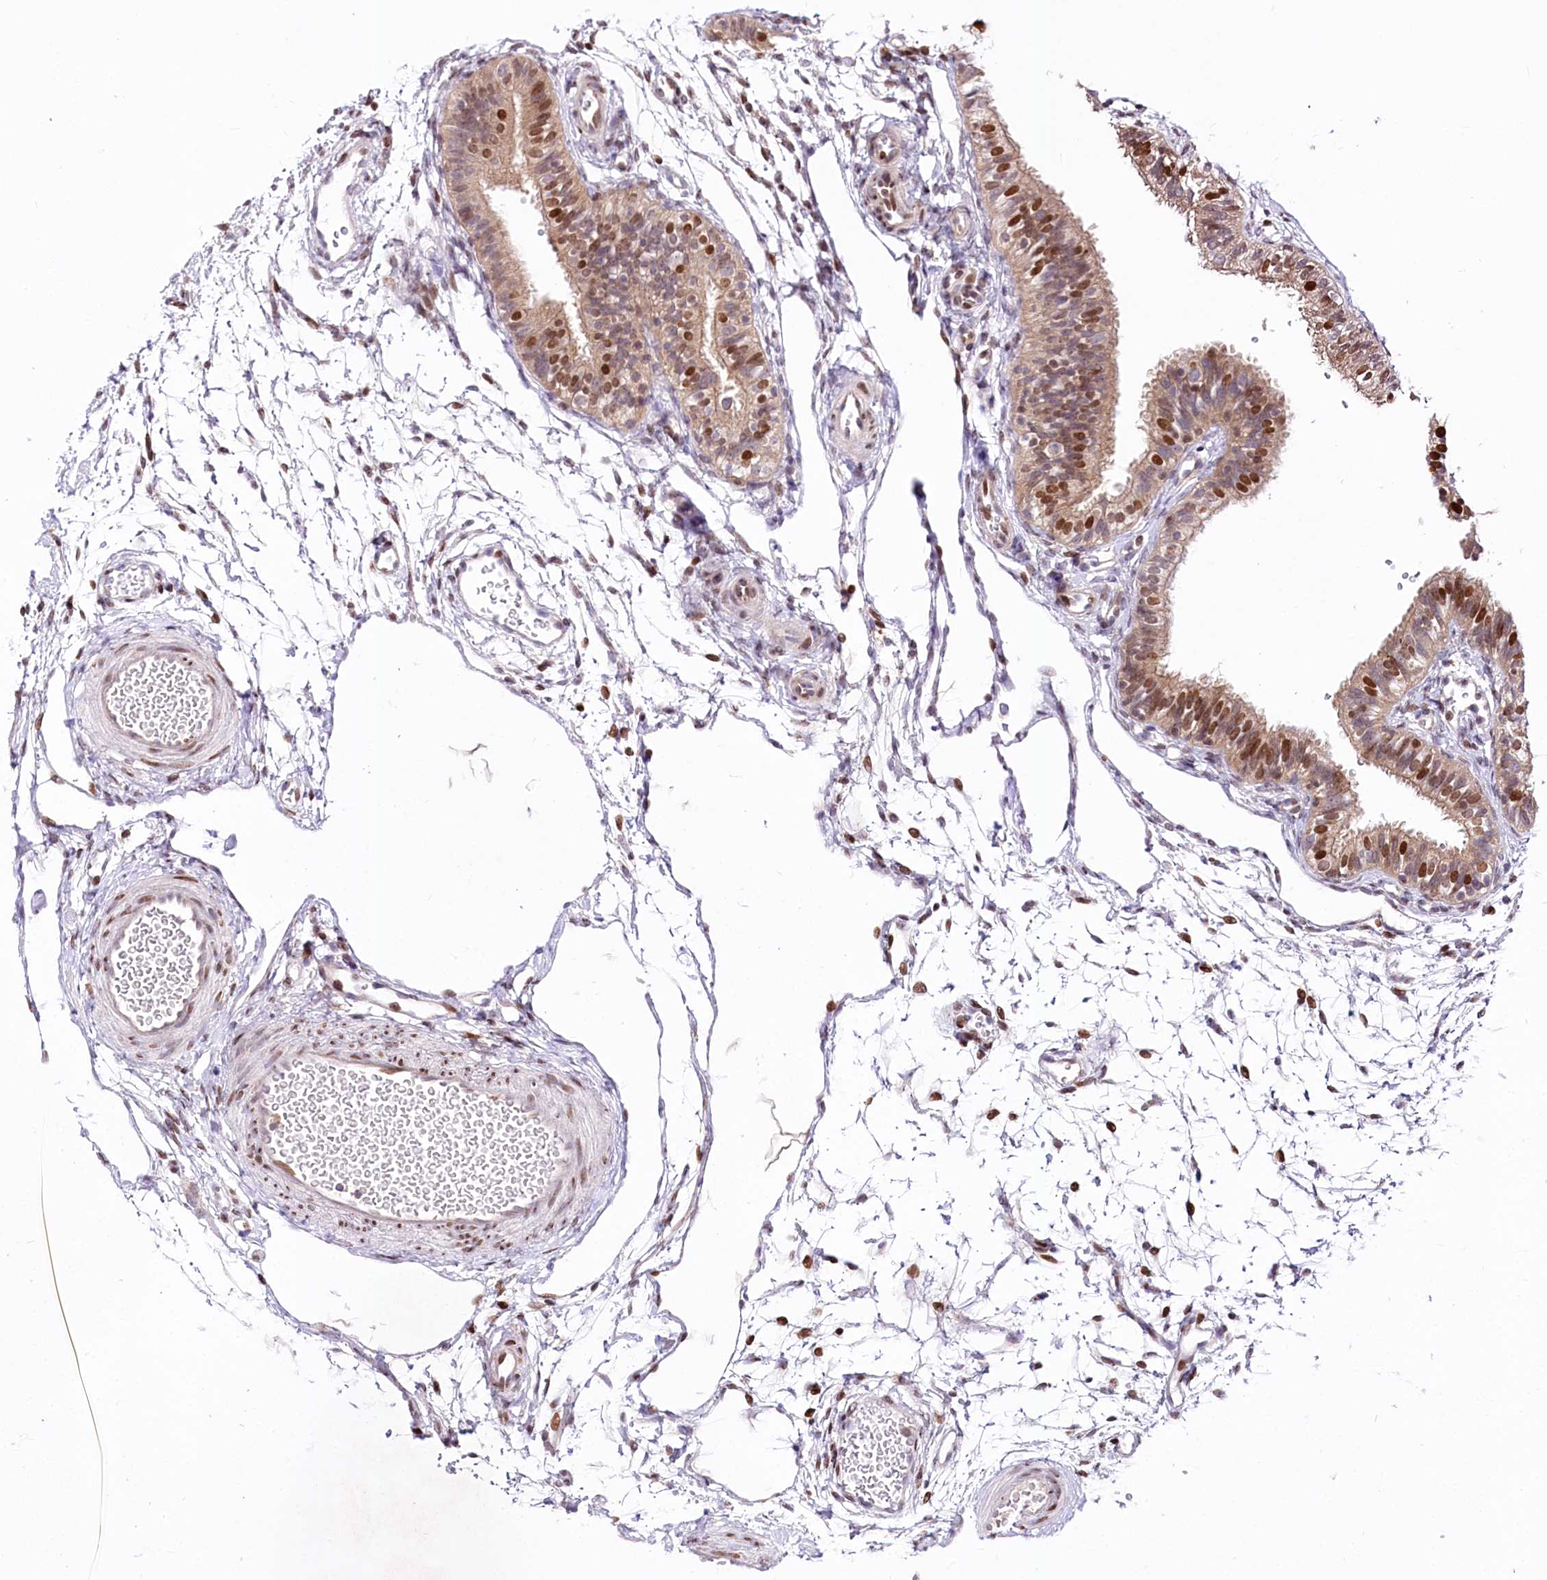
{"staining": {"intensity": "moderate", "quantity": ">75%", "location": "cytoplasmic/membranous,nuclear"}, "tissue": "fallopian tube", "cell_type": "Glandular cells", "image_type": "normal", "snomed": [{"axis": "morphology", "description": "Normal tissue, NOS"}, {"axis": "topography", "description": "Fallopian tube"}], "caption": "Approximately >75% of glandular cells in normal human fallopian tube show moderate cytoplasmic/membranous,nuclear protein staining as visualized by brown immunohistochemical staining.", "gene": "ZFYVE27", "patient": {"sex": "female", "age": 35}}